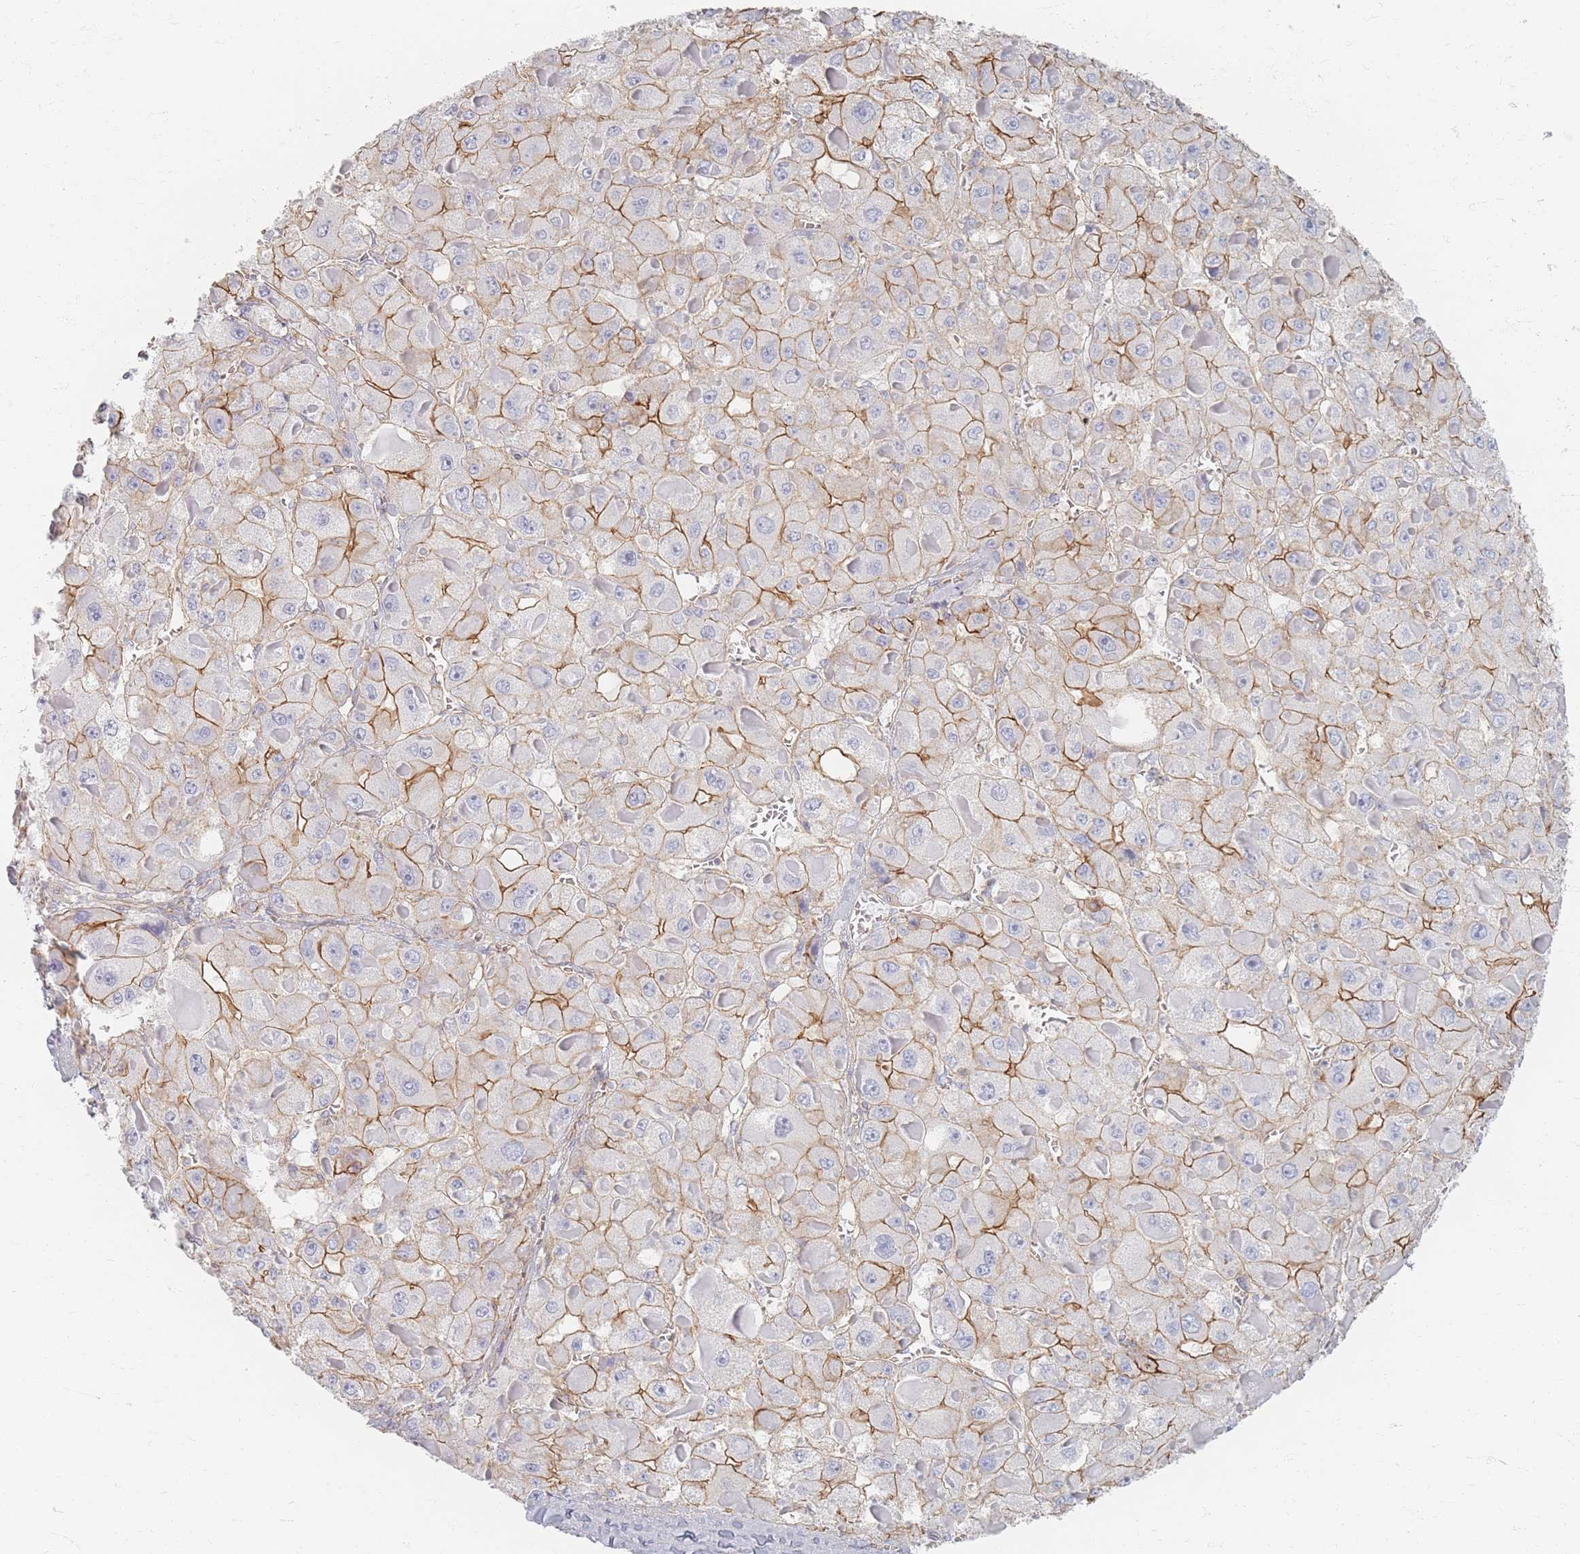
{"staining": {"intensity": "moderate", "quantity": "25%-75%", "location": "cytoplasmic/membranous"}, "tissue": "liver cancer", "cell_type": "Tumor cells", "image_type": "cancer", "snomed": [{"axis": "morphology", "description": "Carcinoma, Hepatocellular, NOS"}, {"axis": "topography", "description": "Liver"}], "caption": "This is an image of immunohistochemistry (IHC) staining of hepatocellular carcinoma (liver), which shows moderate positivity in the cytoplasmic/membranous of tumor cells.", "gene": "GNB1", "patient": {"sex": "female", "age": 73}}